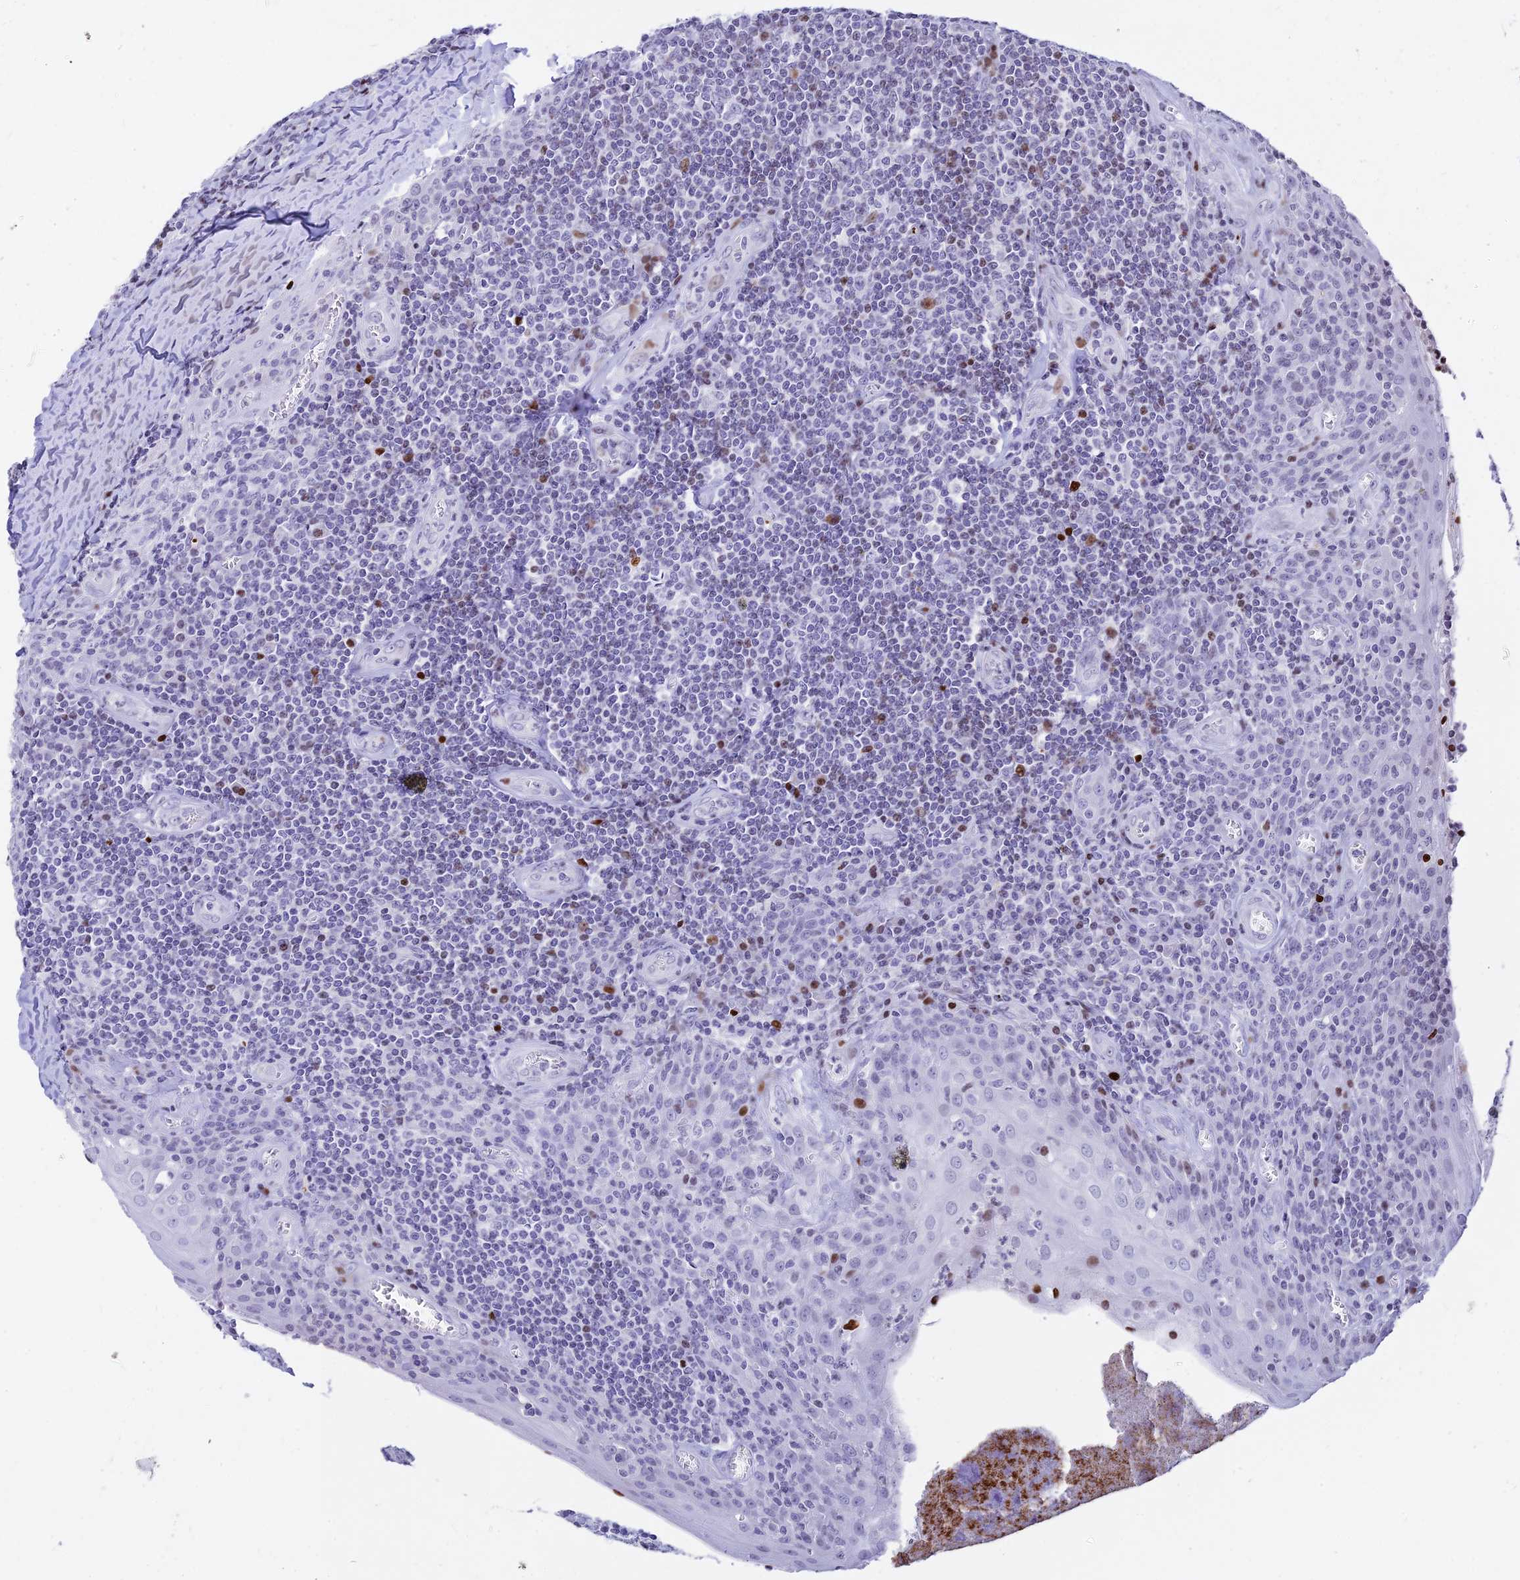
{"staining": {"intensity": "negative", "quantity": "none", "location": "none"}, "tissue": "tonsil", "cell_type": "Germinal center cells", "image_type": "normal", "snomed": [{"axis": "morphology", "description": "Normal tissue, NOS"}, {"axis": "topography", "description": "Tonsil"}], "caption": "The photomicrograph exhibits no significant staining in germinal center cells of tonsil.", "gene": "PRPS1", "patient": {"sex": "male", "age": 27}}